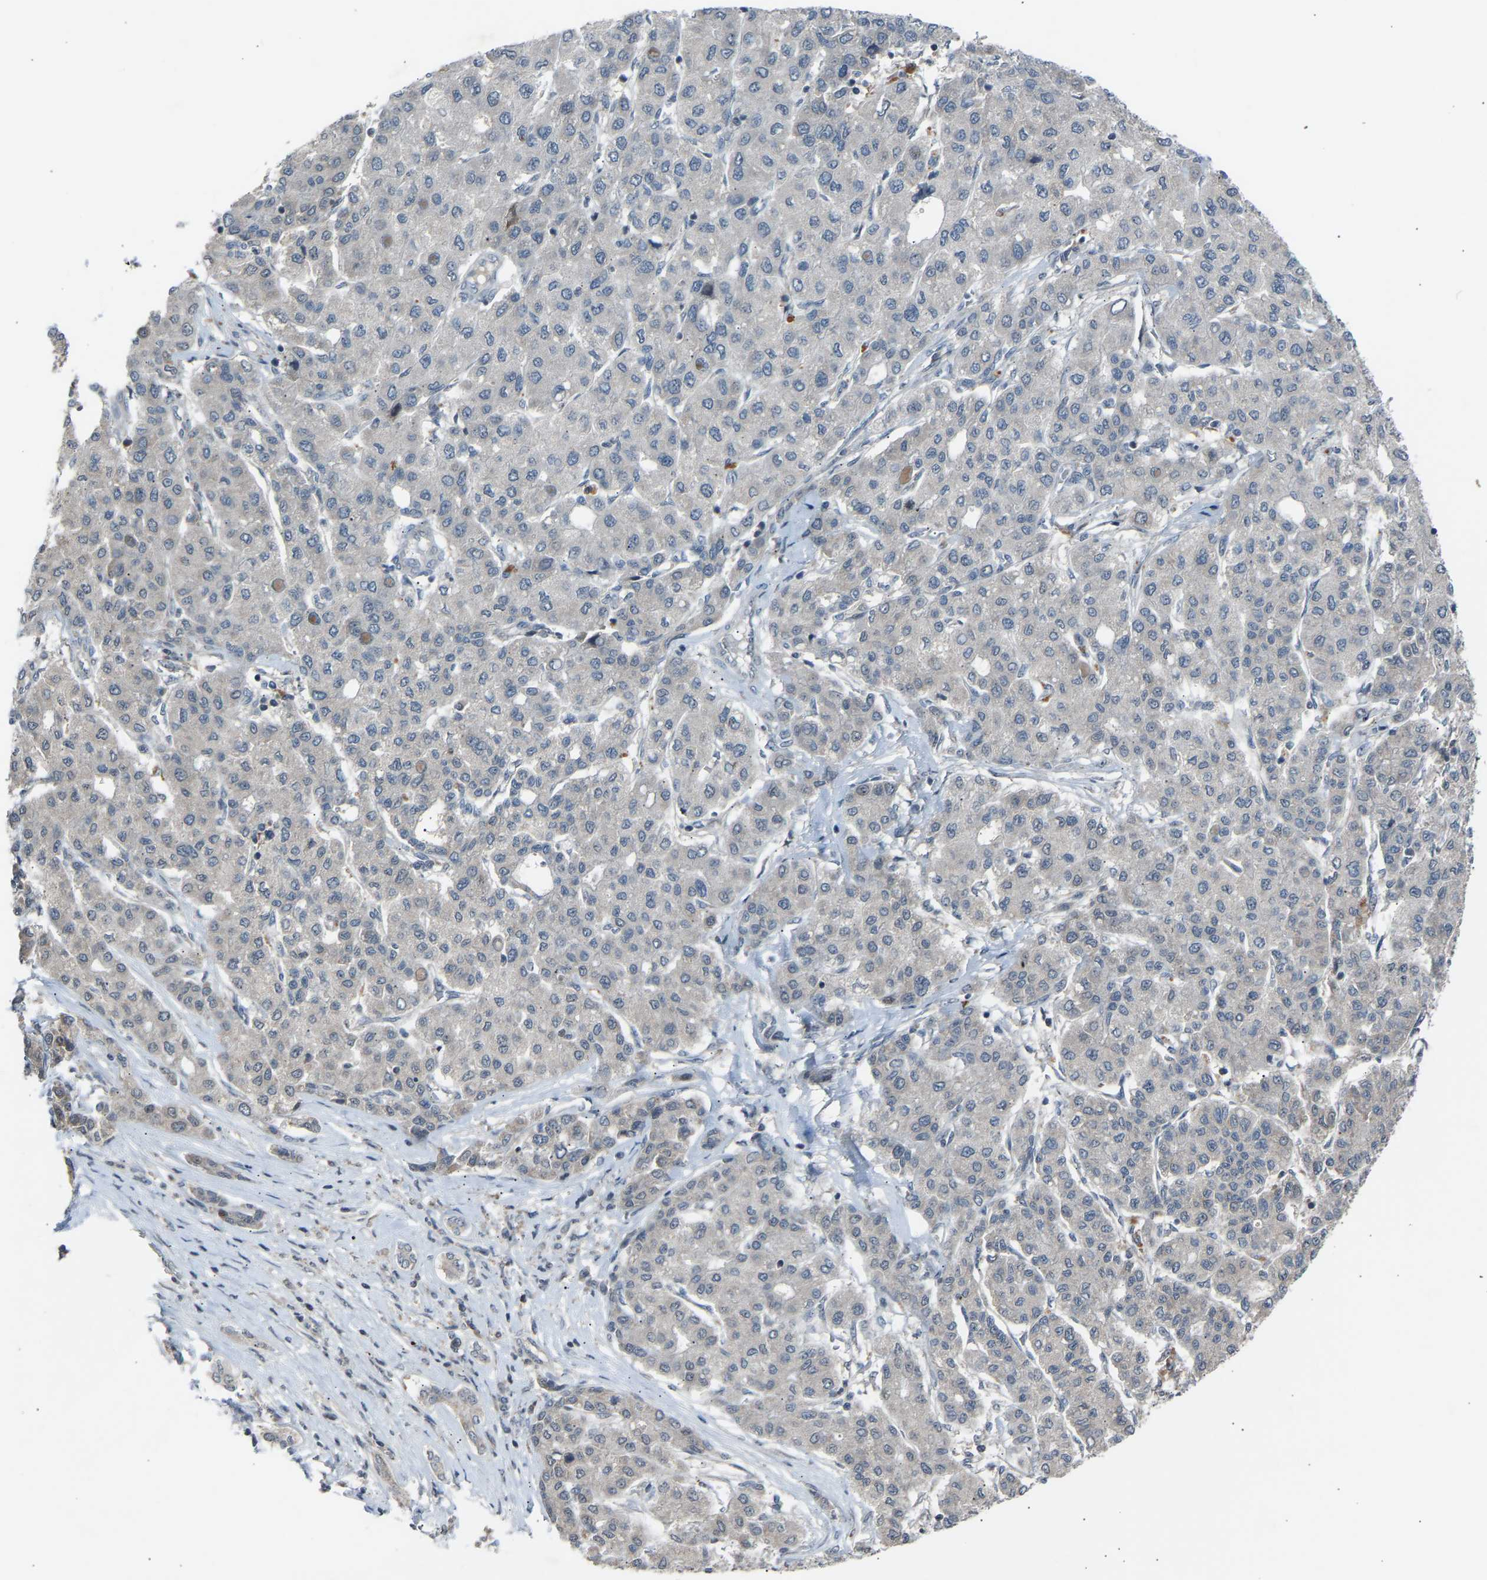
{"staining": {"intensity": "negative", "quantity": "none", "location": "none"}, "tissue": "liver cancer", "cell_type": "Tumor cells", "image_type": "cancer", "snomed": [{"axis": "morphology", "description": "Carcinoma, Hepatocellular, NOS"}, {"axis": "topography", "description": "Liver"}], "caption": "The micrograph exhibits no significant positivity in tumor cells of liver hepatocellular carcinoma.", "gene": "SLIRP", "patient": {"sex": "male", "age": 65}}